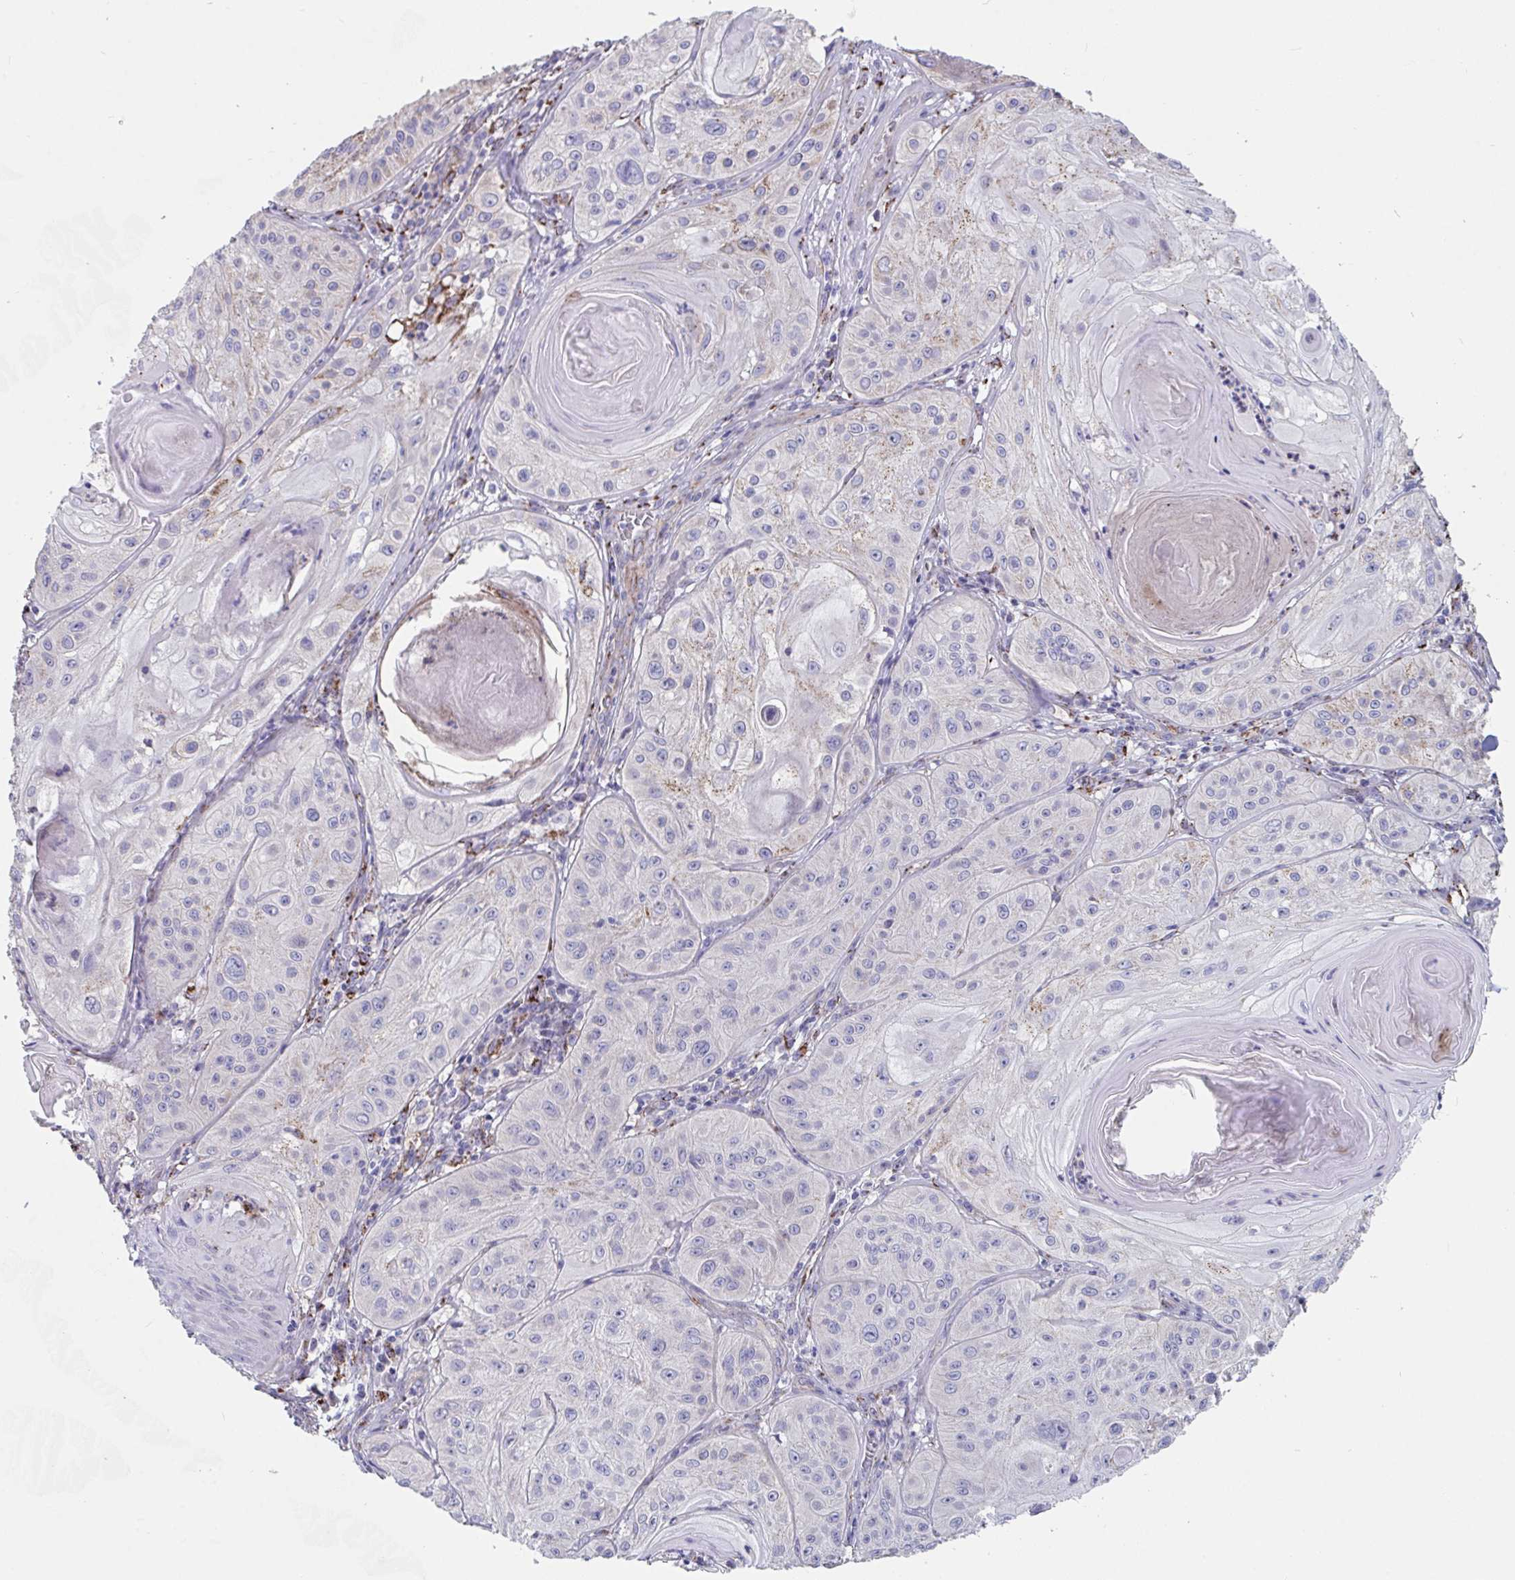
{"staining": {"intensity": "weak", "quantity": "<25%", "location": "cytoplasmic/membranous"}, "tissue": "skin cancer", "cell_type": "Tumor cells", "image_type": "cancer", "snomed": [{"axis": "morphology", "description": "Squamous cell carcinoma, NOS"}, {"axis": "topography", "description": "Skin"}], "caption": "Micrograph shows no significant protein staining in tumor cells of skin cancer.", "gene": "FAM156B", "patient": {"sex": "male", "age": 85}}